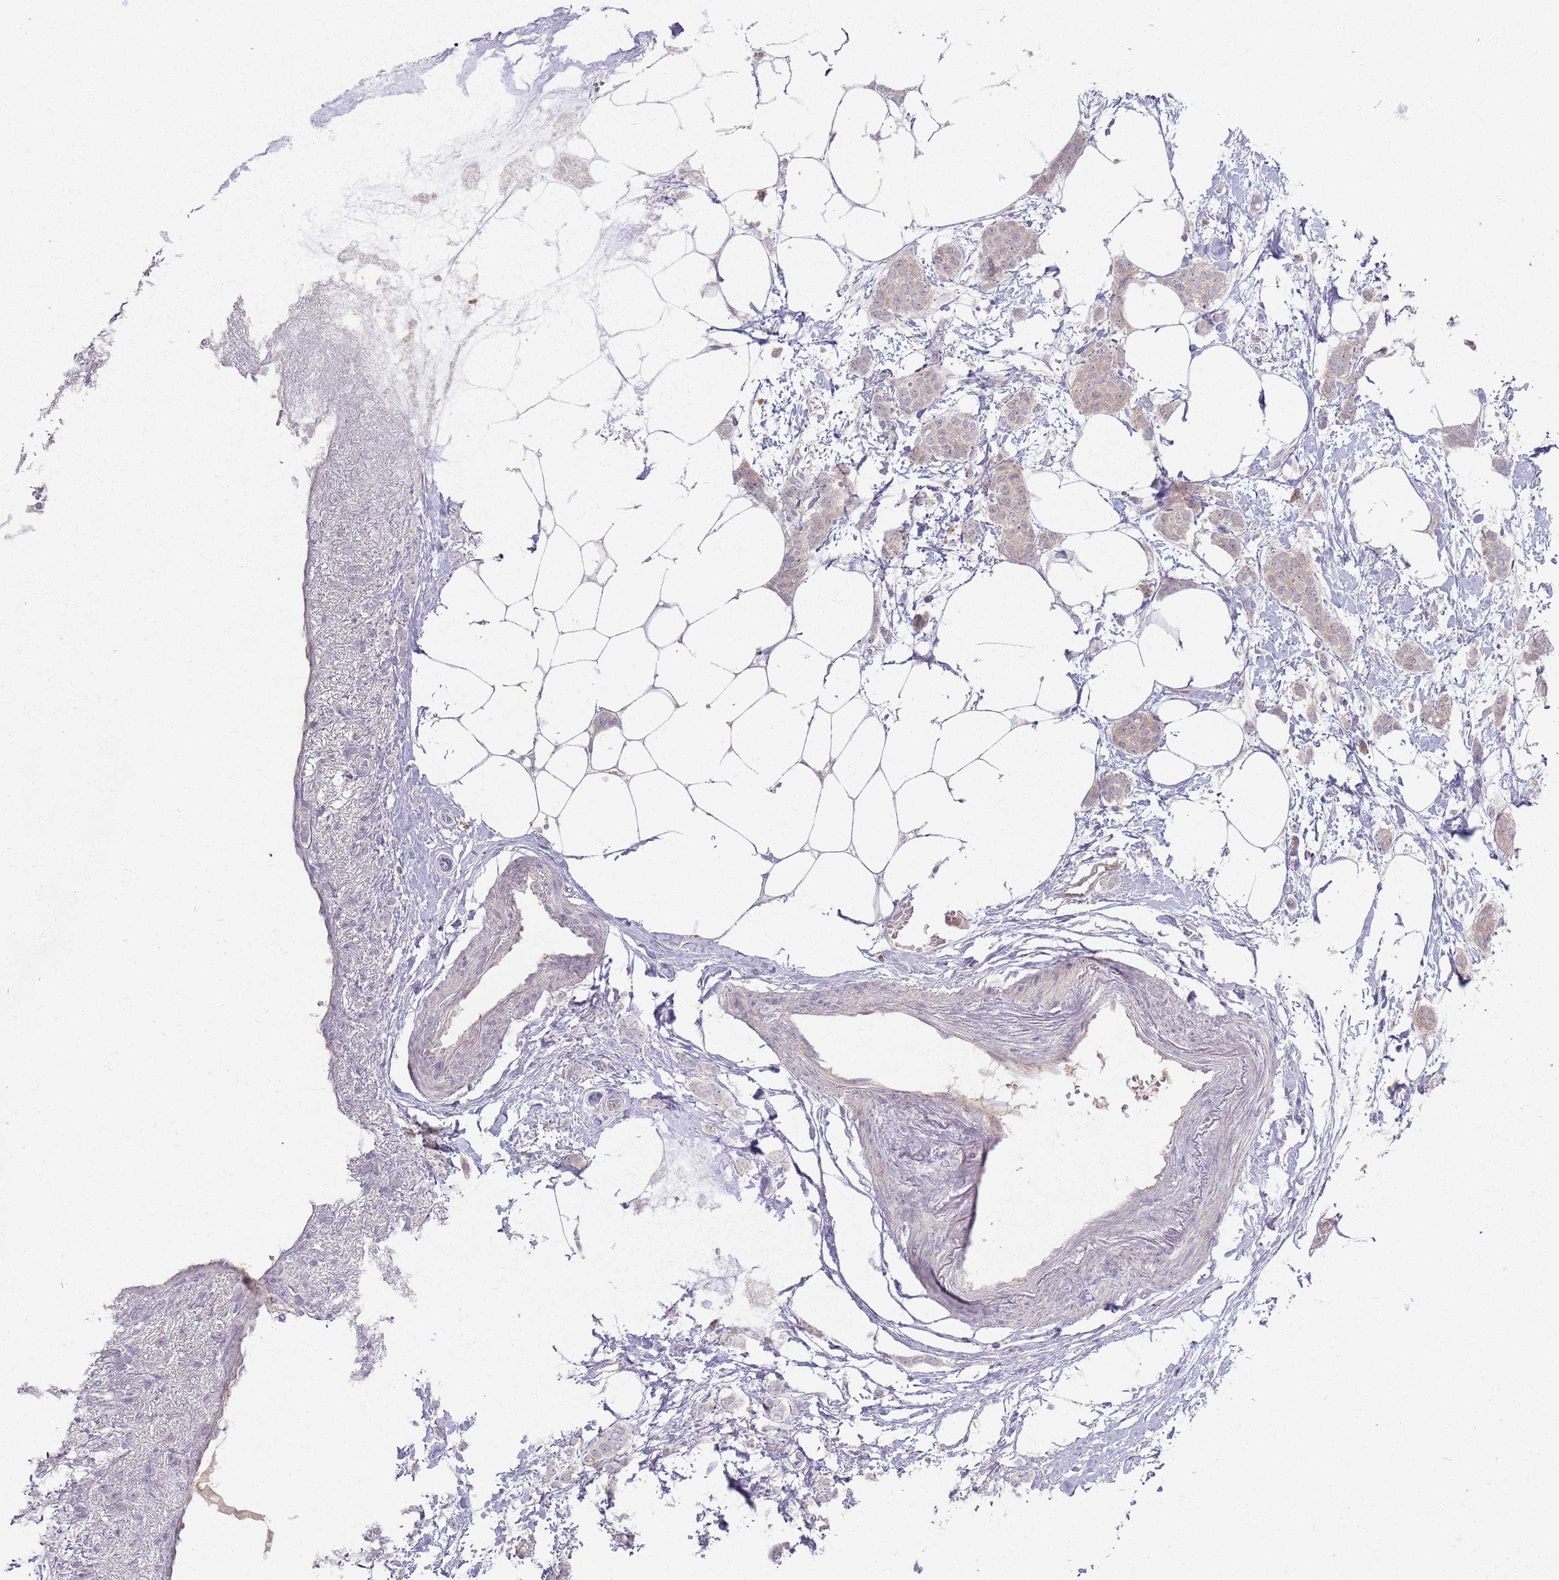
{"staining": {"intensity": "weak", "quantity": "<25%", "location": "cytoplasmic/membranous"}, "tissue": "breast cancer", "cell_type": "Tumor cells", "image_type": "cancer", "snomed": [{"axis": "morphology", "description": "Duct carcinoma"}, {"axis": "topography", "description": "Breast"}], "caption": "The photomicrograph exhibits no significant expression in tumor cells of breast cancer. (DAB IHC, high magnification).", "gene": "ZDHHC2", "patient": {"sex": "female", "age": 72}}